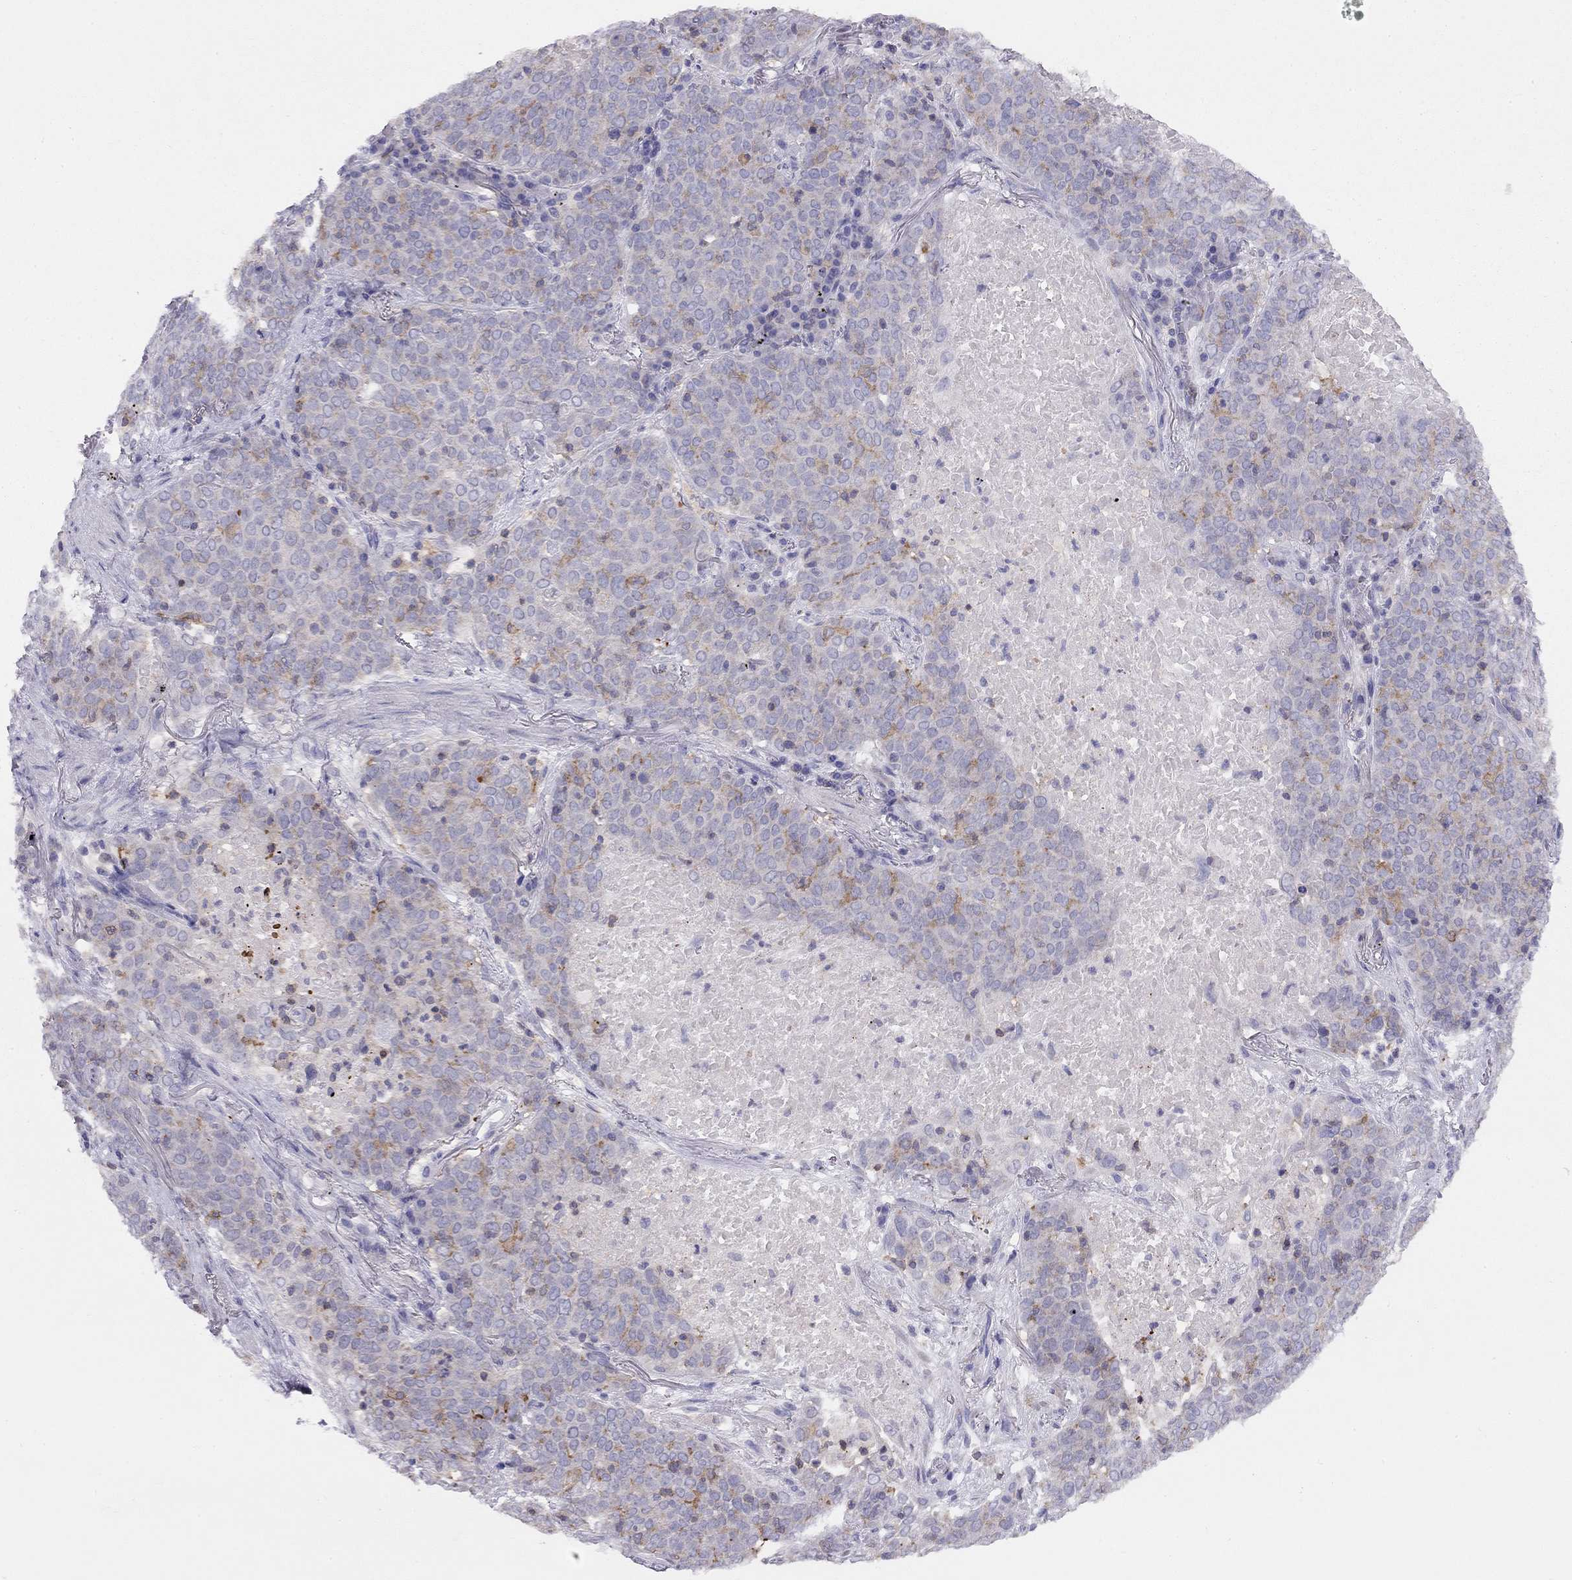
{"staining": {"intensity": "negative", "quantity": "none", "location": "none"}, "tissue": "lung cancer", "cell_type": "Tumor cells", "image_type": "cancer", "snomed": [{"axis": "morphology", "description": "Squamous cell carcinoma, NOS"}, {"axis": "topography", "description": "Lung"}], "caption": "Immunohistochemical staining of human lung squamous cell carcinoma displays no significant positivity in tumor cells.", "gene": "CITED1", "patient": {"sex": "male", "age": 82}}